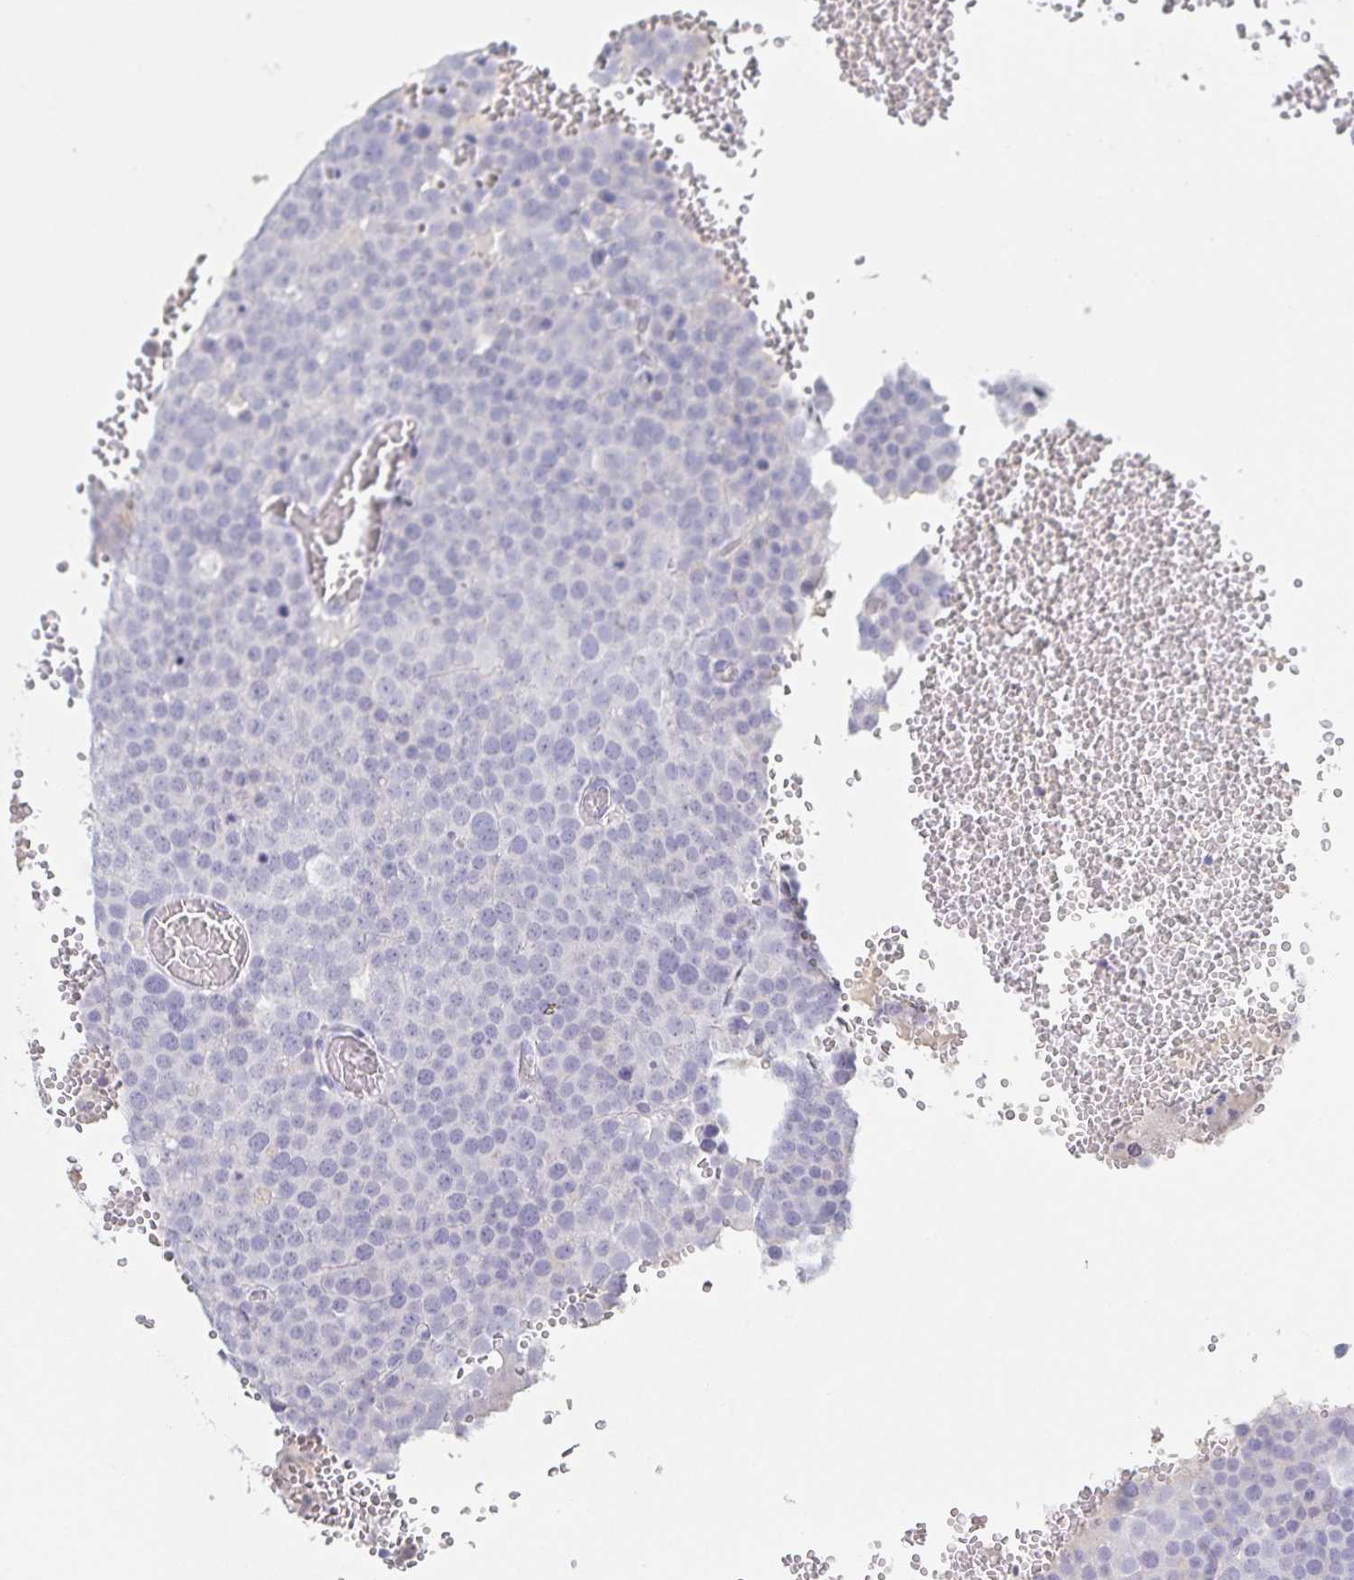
{"staining": {"intensity": "negative", "quantity": "none", "location": "none"}, "tissue": "testis cancer", "cell_type": "Tumor cells", "image_type": "cancer", "snomed": [{"axis": "morphology", "description": "Seminoma, NOS"}, {"axis": "topography", "description": "Testis"}], "caption": "Testis seminoma stained for a protein using IHC shows no positivity tumor cells.", "gene": "ITLN1", "patient": {"sex": "male", "age": 71}}